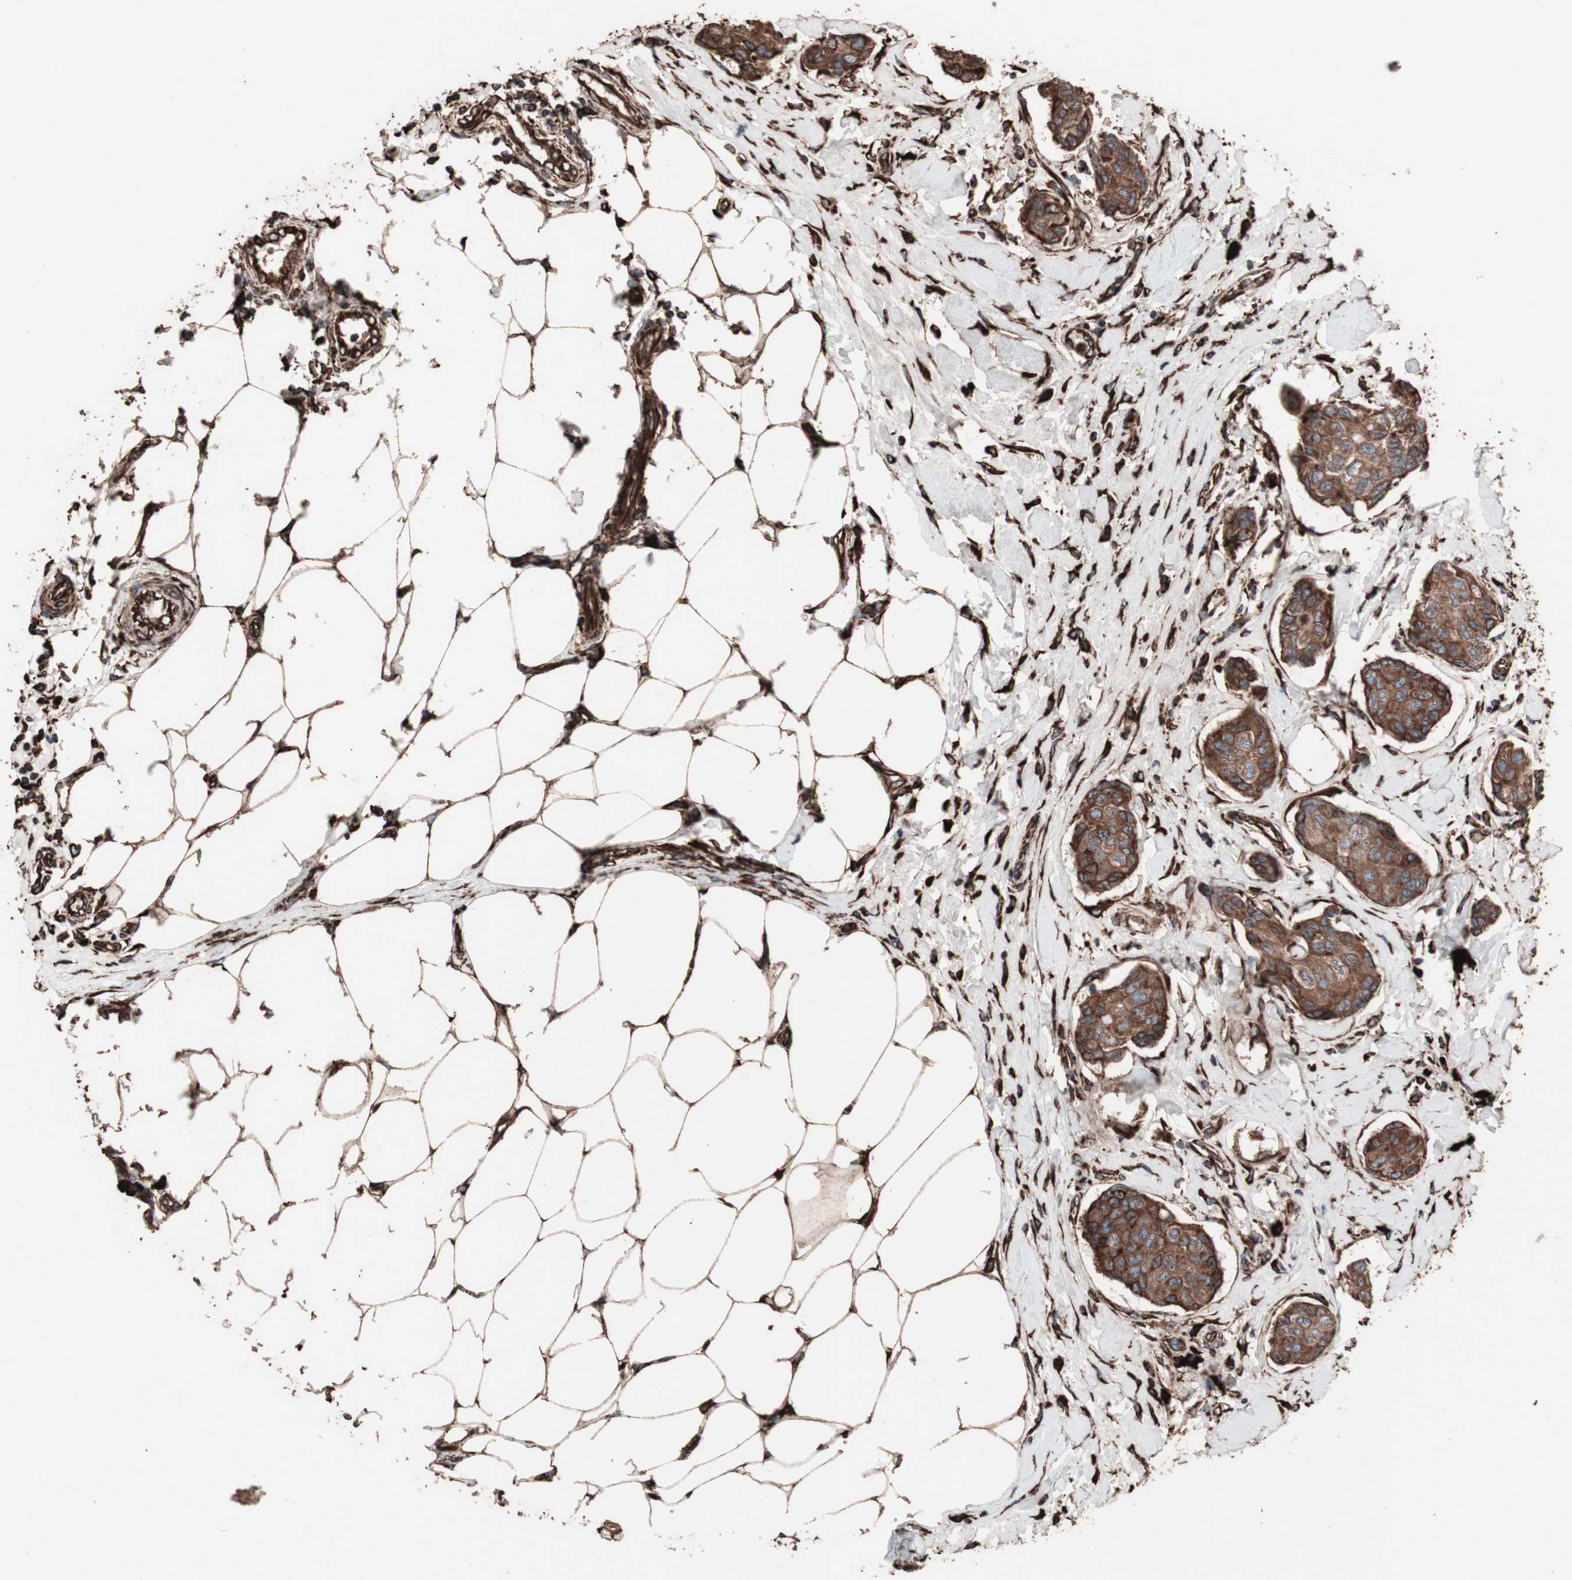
{"staining": {"intensity": "strong", "quantity": ">75%", "location": "cytoplasmic/membranous"}, "tissue": "breast cancer", "cell_type": "Tumor cells", "image_type": "cancer", "snomed": [{"axis": "morphology", "description": "Duct carcinoma"}, {"axis": "topography", "description": "Breast"}], "caption": "DAB (3,3'-diaminobenzidine) immunohistochemical staining of breast cancer (invasive ductal carcinoma) exhibits strong cytoplasmic/membranous protein expression in about >75% of tumor cells.", "gene": "HSP90B1", "patient": {"sex": "female", "age": 80}}